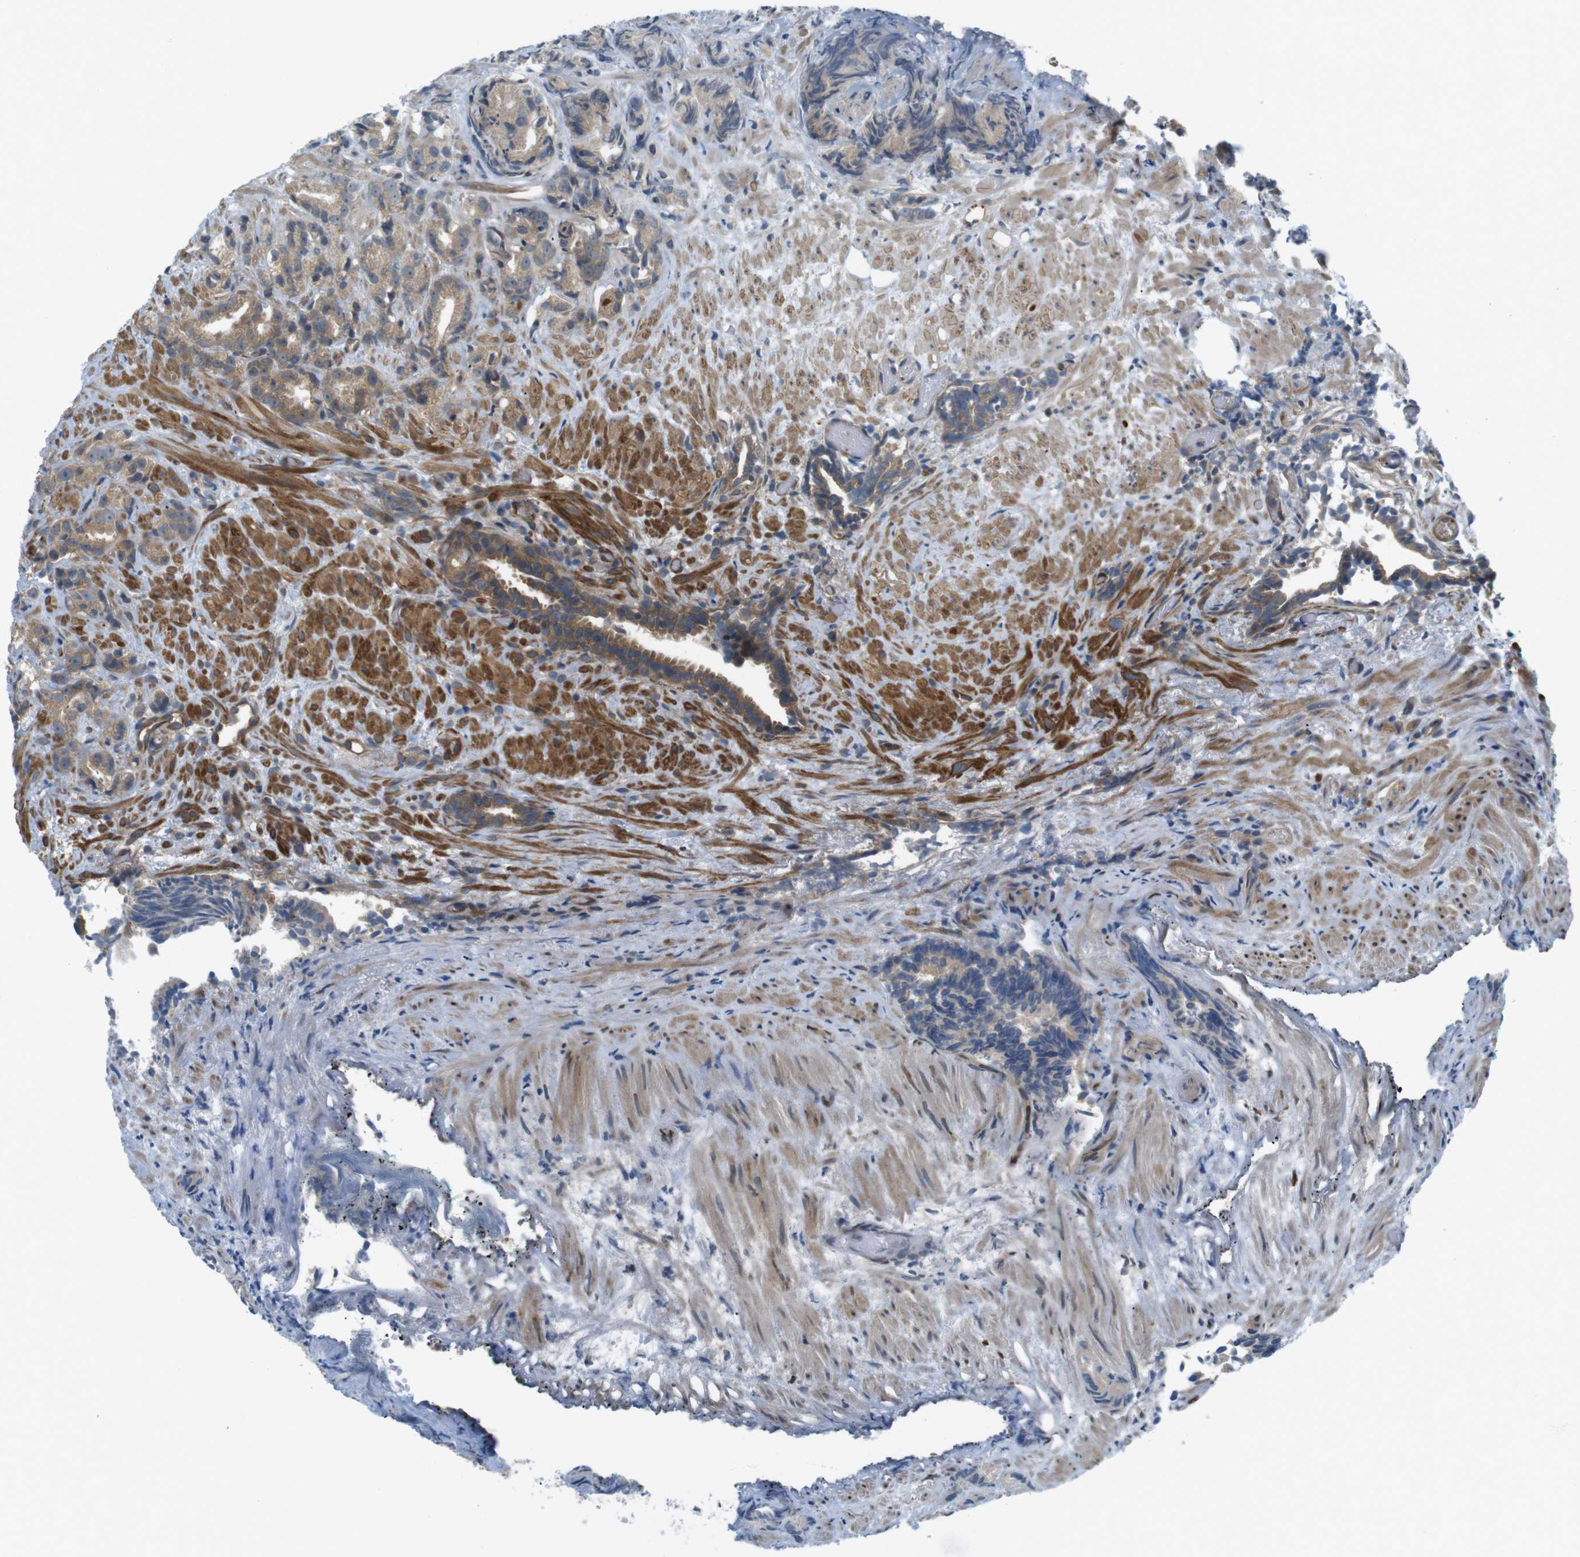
{"staining": {"intensity": "moderate", "quantity": ">75%", "location": "cytoplasmic/membranous"}, "tissue": "prostate cancer", "cell_type": "Tumor cells", "image_type": "cancer", "snomed": [{"axis": "morphology", "description": "Adenocarcinoma, Low grade"}, {"axis": "topography", "description": "Prostate"}], "caption": "An immunohistochemistry (IHC) photomicrograph of neoplastic tissue is shown. Protein staining in brown shows moderate cytoplasmic/membranous positivity in prostate adenocarcinoma (low-grade) within tumor cells.", "gene": "TSC1", "patient": {"sex": "male", "age": 89}}